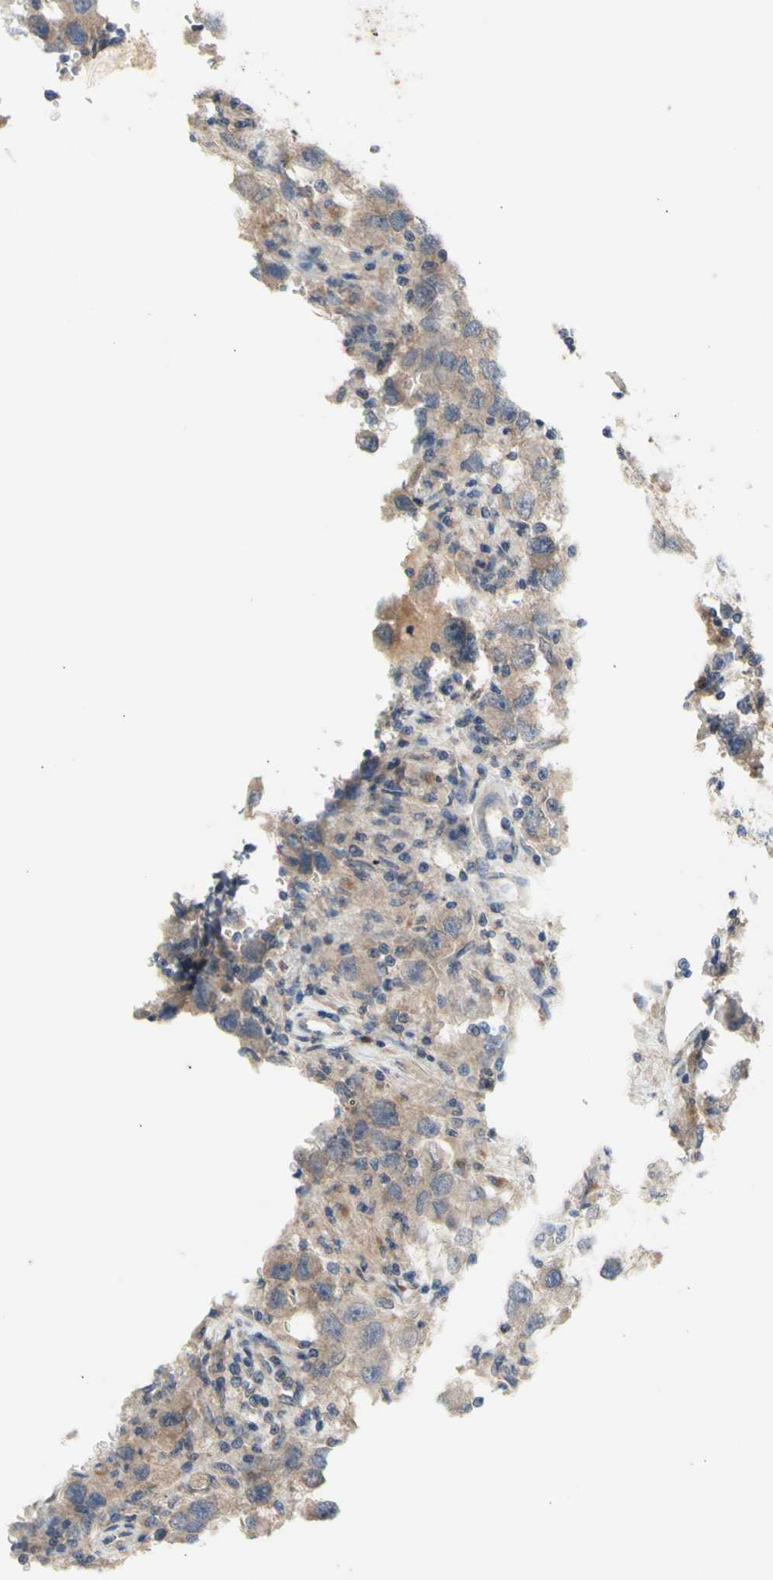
{"staining": {"intensity": "weak", "quantity": ">75%", "location": "cytoplasmic/membranous"}, "tissue": "testis cancer", "cell_type": "Tumor cells", "image_type": "cancer", "snomed": [{"axis": "morphology", "description": "Carcinoma, Embryonal, NOS"}, {"axis": "topography", "description": "Testis"}], "caption": "High-magnification brightfield microscopy of testis cancer stained with DAB (brown) and counterstained with hematoxylin (blue). tumor cells exhibit weak cytoplasmic/membranous staining is present in about>75% of cells.", "gene": "NLRP1", "patient": {"sex": "male", "age": 21}}